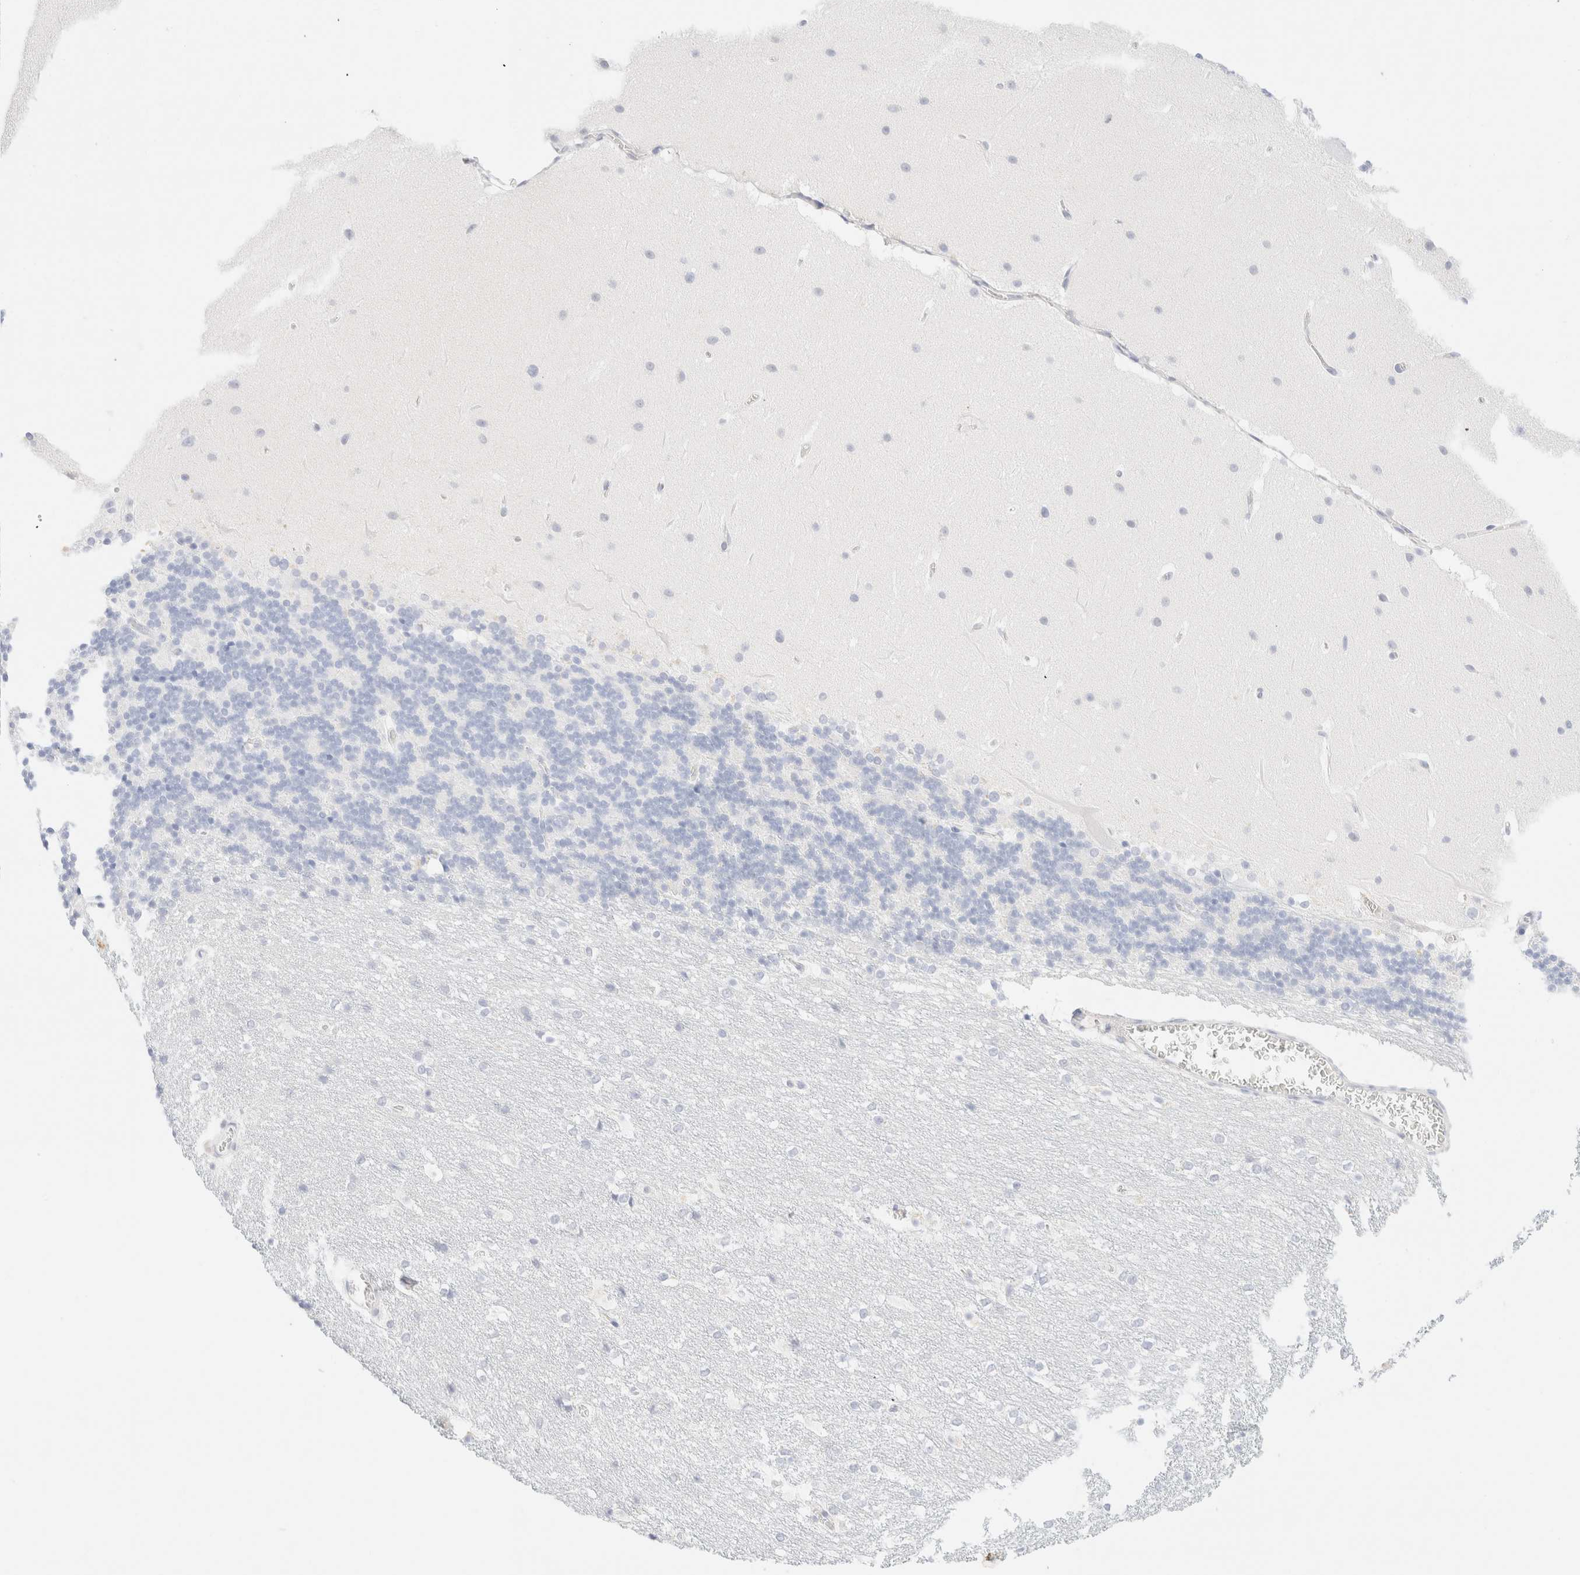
{"staining": {"intensity": "negative", "quantity": "none", "location": "none"}, "tissue": "cerebellum", "cell_type": "Cells in granular layer", "image_type": "normal", "snomed": [{"axis": "morphology", "description": "Normal tissue, NOS"}, {"axis": "topography", "description": "Cerebellum"}], "caption": "A high-resolution histopathology image shows immunohistochemistry staining of benign cerebellum, which exhibits no significant staining in cells in granular layer.", "gene": "KRT15", "patient": {"sex": "female", "age": 19}}